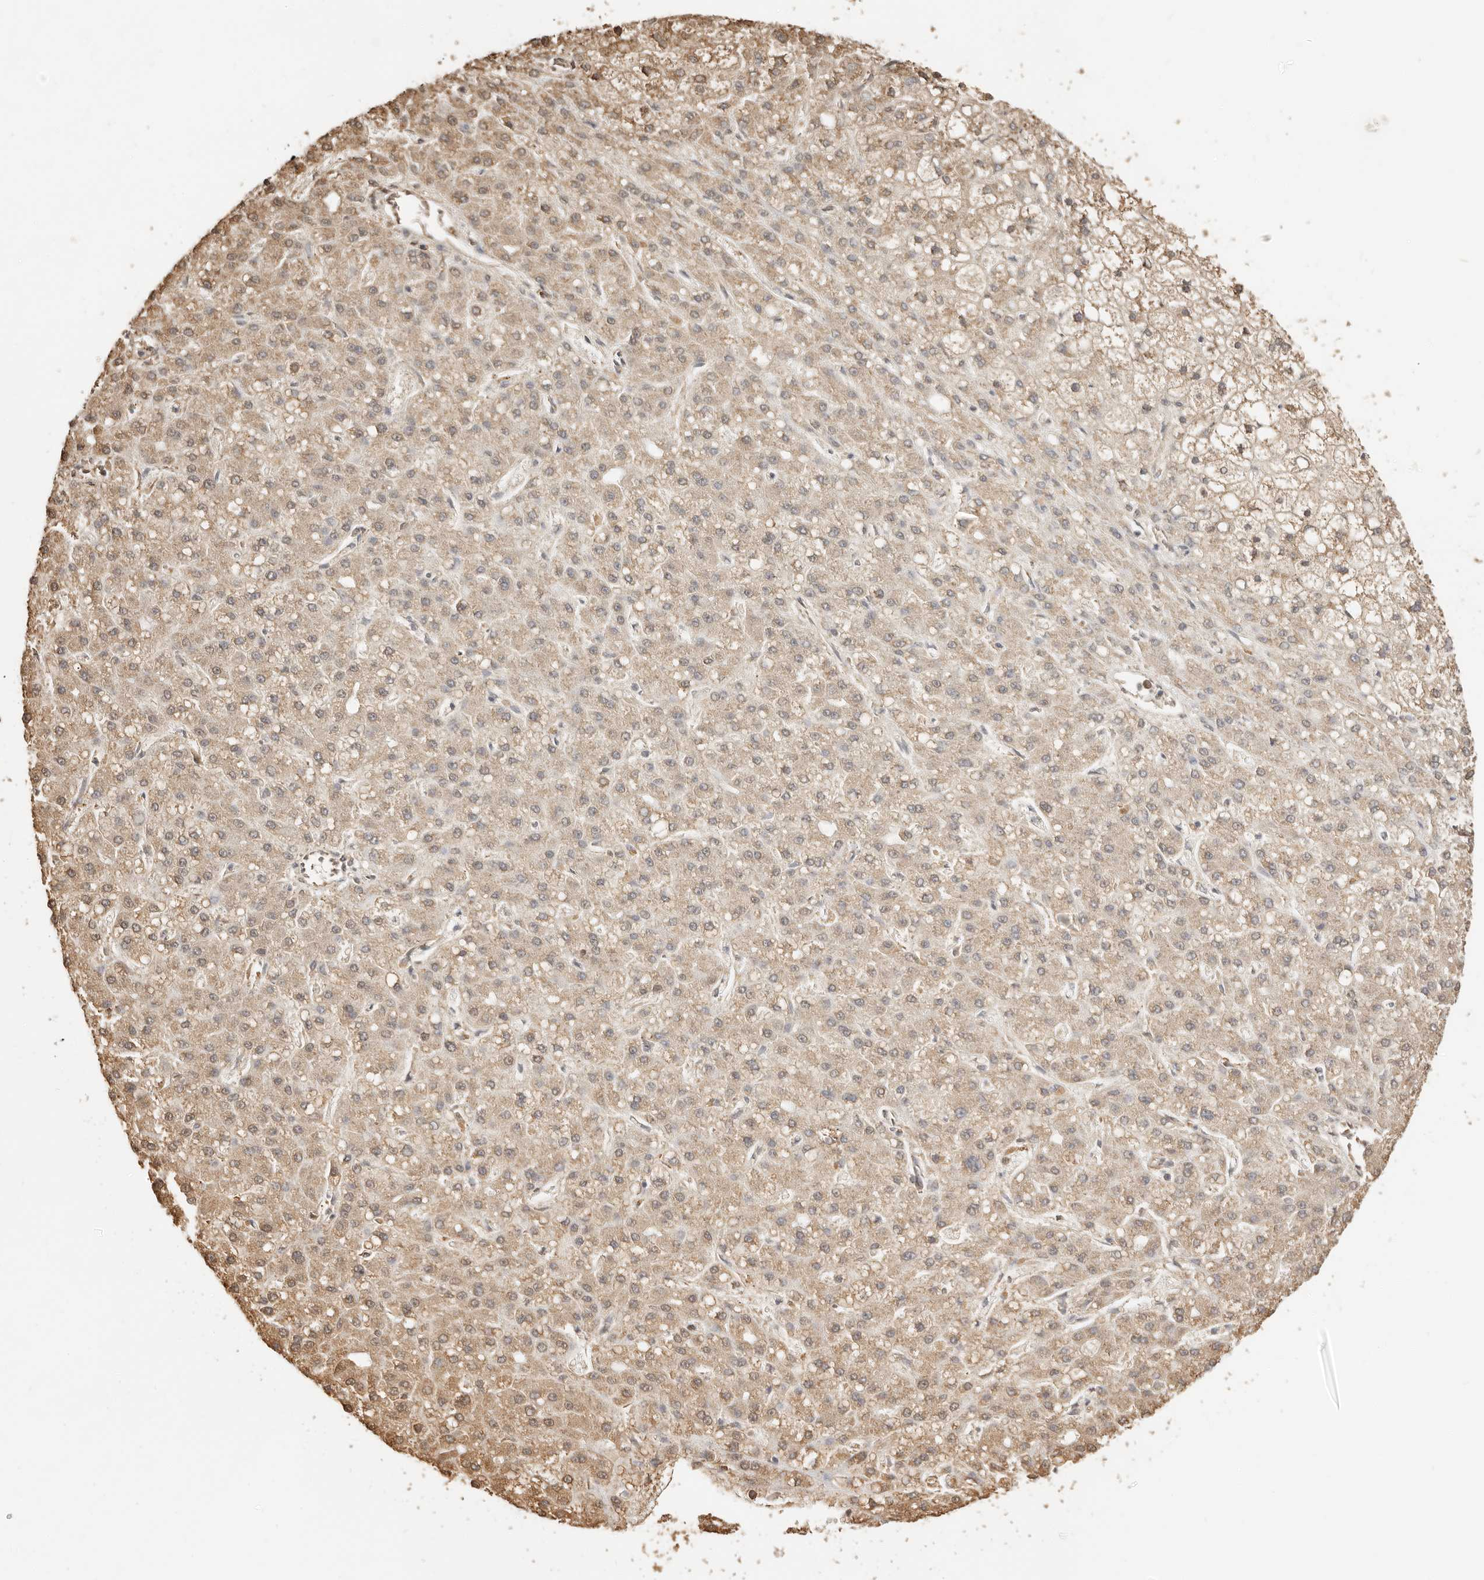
{"staining": {"intensity": "weak", "quantity": ">75%", "location": "cytoplasmic/membranous"}, "tissue": "liver cancer", "cell_type": "Tumor cells", "image_type": "cancer", "snomed": [{"axis": "morphology", "description": "Carcinoma, Hepatocellular, NOS"}, {"axis": "topography", "description": "Liver"}], "caption": "There is low levels of weak cytoplasmic/membranous staining in tumor cells of hepatocellular carcinoma (liver), as demonstrated by immunohistochemical staining (brown color).", "gene": "ARHGEF10L", "patient": {"sex": "male", "age": 67}}